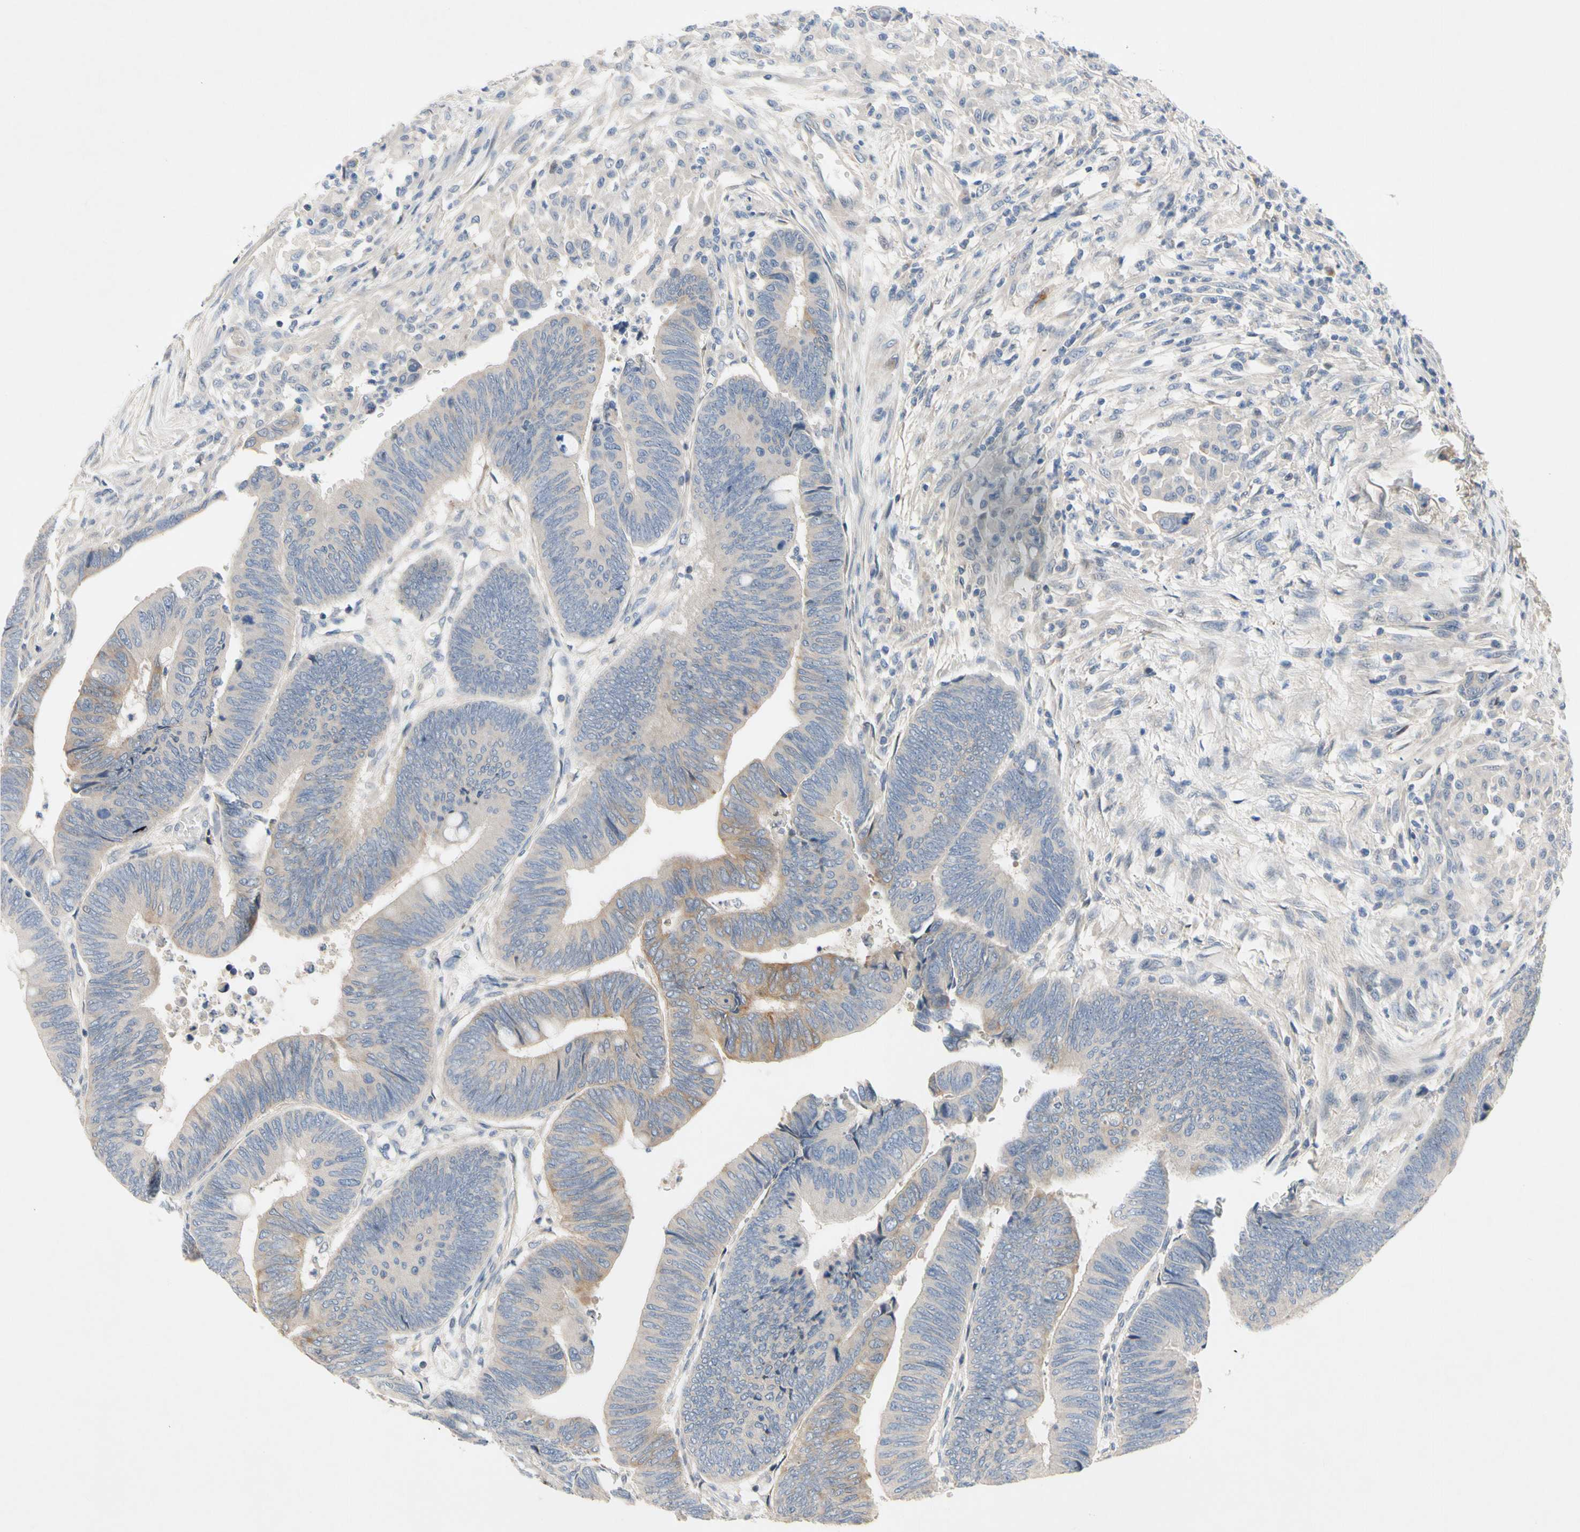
{"staining": {"intensity": "weak", "quantity": "25%-75%", "location": "cytoplasmic/membranous"}, "tissue": "colorectal cancer", "cell_type": "Tumor cells", "image_type": "cancer", "snomed": [{"axis": "morphology", "description": "Normal tissue, NOS"}, {"axis": "morphology", "description": "Adenocarcinoma, NOS"}, {"axis": "topography", "description": "Rectum"}, {"axis": "topography", "description": "Peripheral nerve tissue"}], "caption": "Immunohistochemical staining of colorectal cancer exhibits low levels of weak cytoplasmic/membranous protein expression in about 25%-75% of tumor cells.", "gene": "GAS6", "patient": {"sex": "male", "age": 92}}